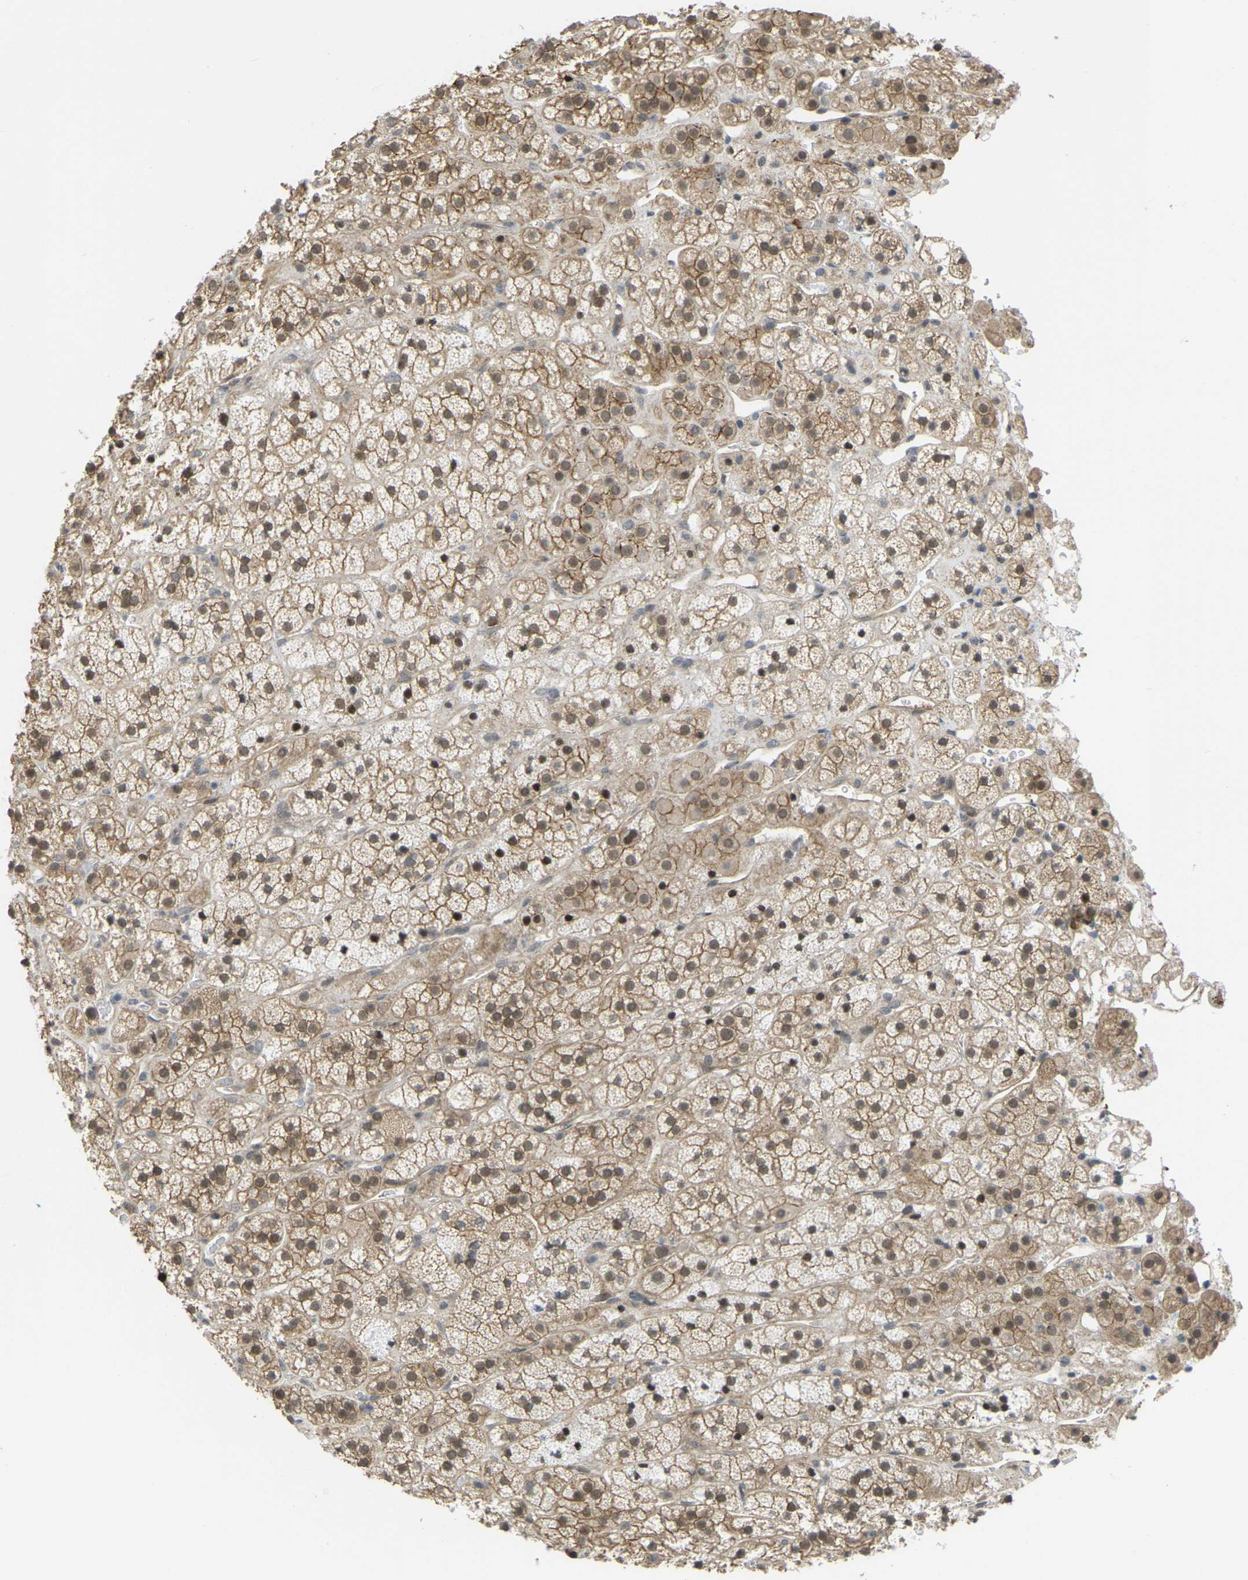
{"staining": {"intensity": "moderate", "quantity": ">75%", "location": "cytoplasmic/membranous,nuclear"}, "tissue": "adrenal gland", "cell_type": "Glandular cells", "image_type": "normal", "snomed": [{"axis": "morphology", "description": "Normal tissue, NOS"}, {"axis": "topography", "description": "Adrenal gland"}], "caption": "Immunohistochemical staining of unremarkable human adrenal gland reveals >75% levels of moderate cytoplasmic/membranous,nuclear protein expression in about >75% of glandular cells. (brown staining indicates protein expression, while blue staining denotes nuclei).", "gene": "SERPINB5", "patient": {"sex": "male", "age": 56}}